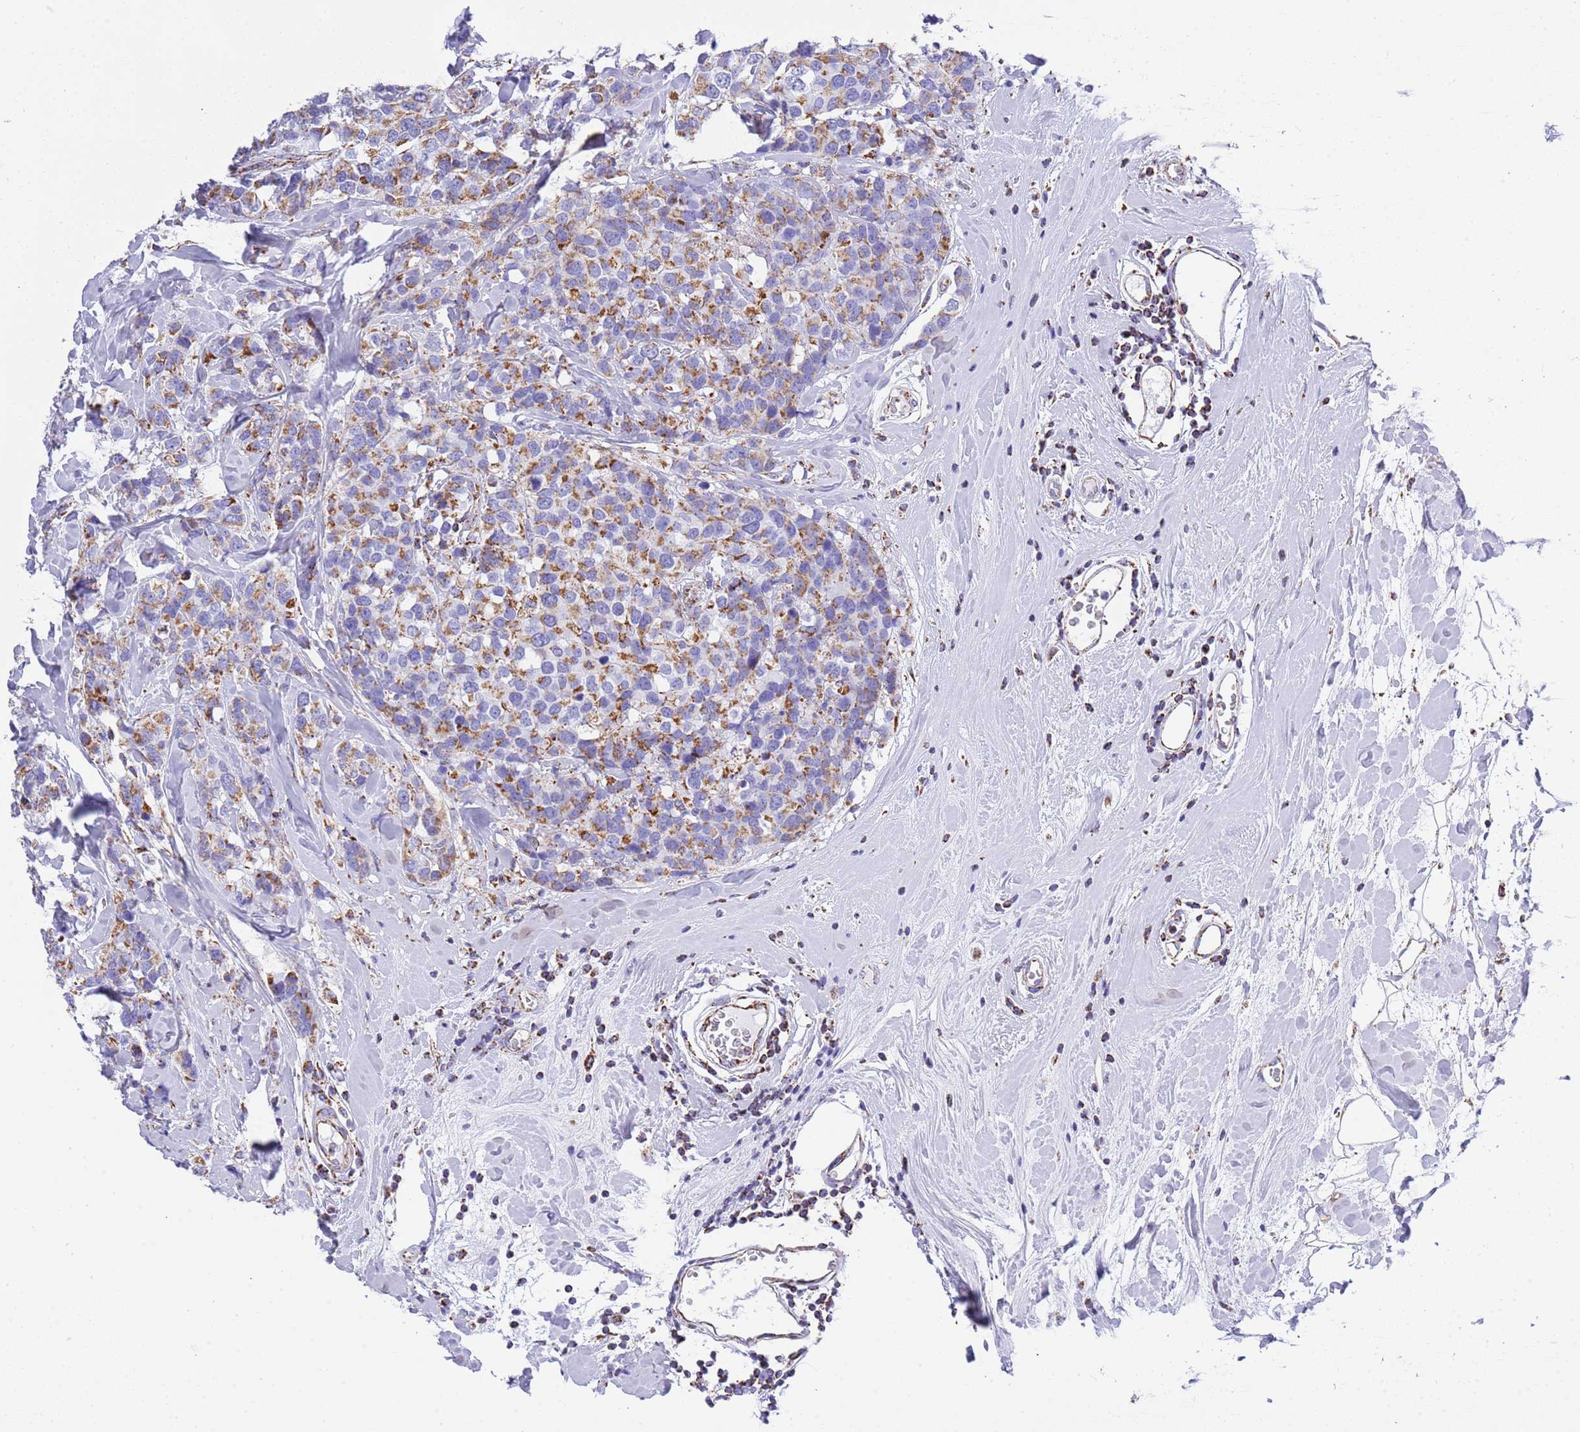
{"staining": {"intensity": "moderate", "quantity": ">75%", "location": "cytoplasmic/membranous"}, "tissue": "breast cancer", "cell_type": "Tumor cells", "image_type": "cancer", "snomed": [{"axis": "morphology", "description": "Lobular carcinoma"}, {"axis": "topography", "description": "Breast"}], "caption": "A brown stain shows moderate cytoplasmic/membranous staining of a protein in breast cancer tumor cells. (Stains: DAB in brown, nuclei in blue, Microscopy: brightfield microscopy at high magnification).", "gene": "SUCLG2", "patient": {"sex": "female", "age": 59}}